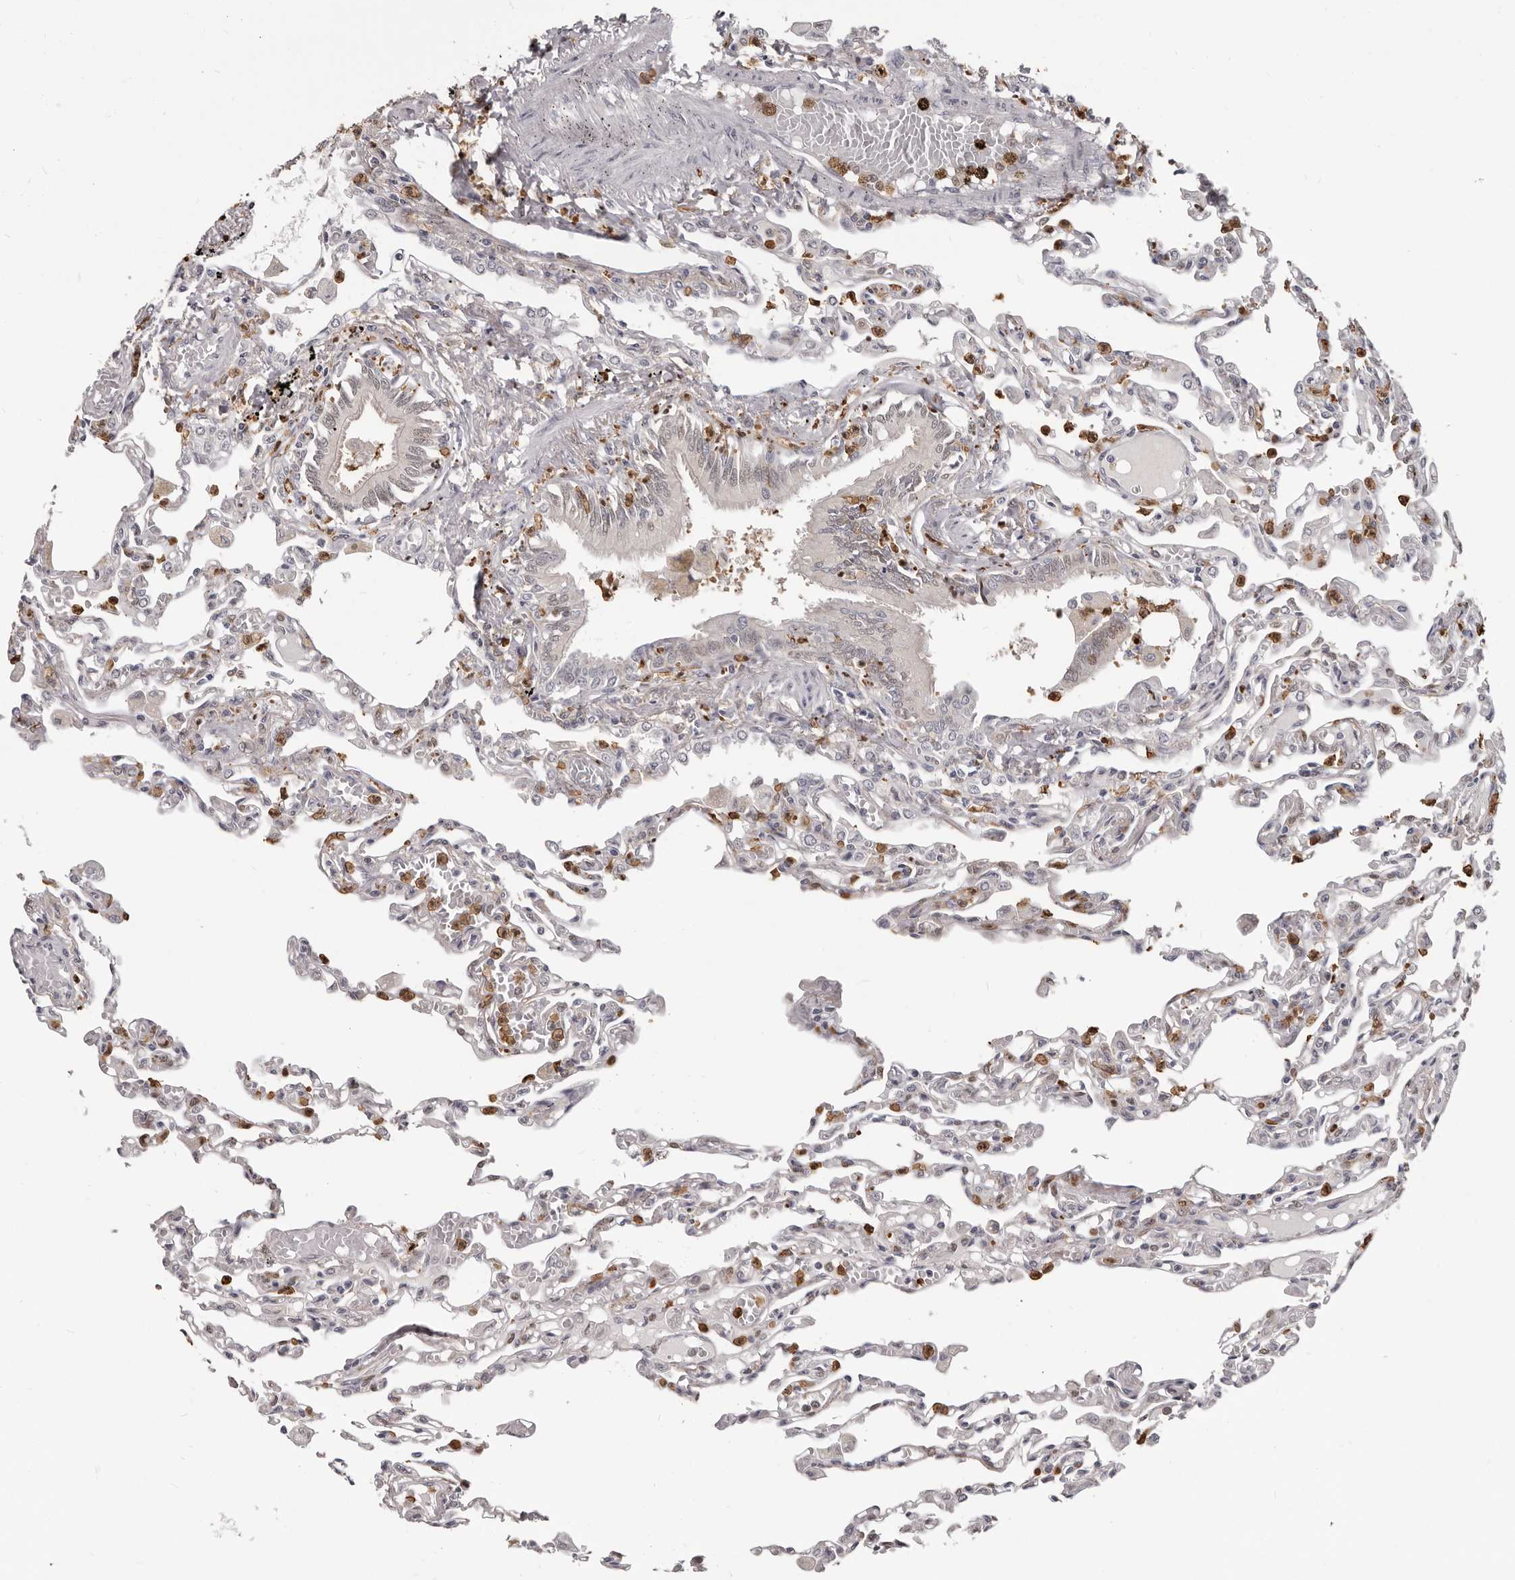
{"staining": {"intensity": "negative", "quantity": "none", "location": "none"}, "tissue": "lung", "cell_type": "Alveolar cells", "image_type": "normal", "snomed": [{"axis": "morphology", "description": "Normal tissue, NOS"}, {"axis": "topography", "description": "Bronchus"}, {"axis": "topography", "description": "Lung"}], "caption": "A high-resolution histopathology image shows immunohistochemistry staining of unremarkable lung, which shows no significant staining in alveolar cells. (DAB (3,3'-diaminobenzidine) IHC visualized using brightfield microscopy, high magnification).", "gene": "GPR157", "patient": {"sex": "female", "age": 49}}